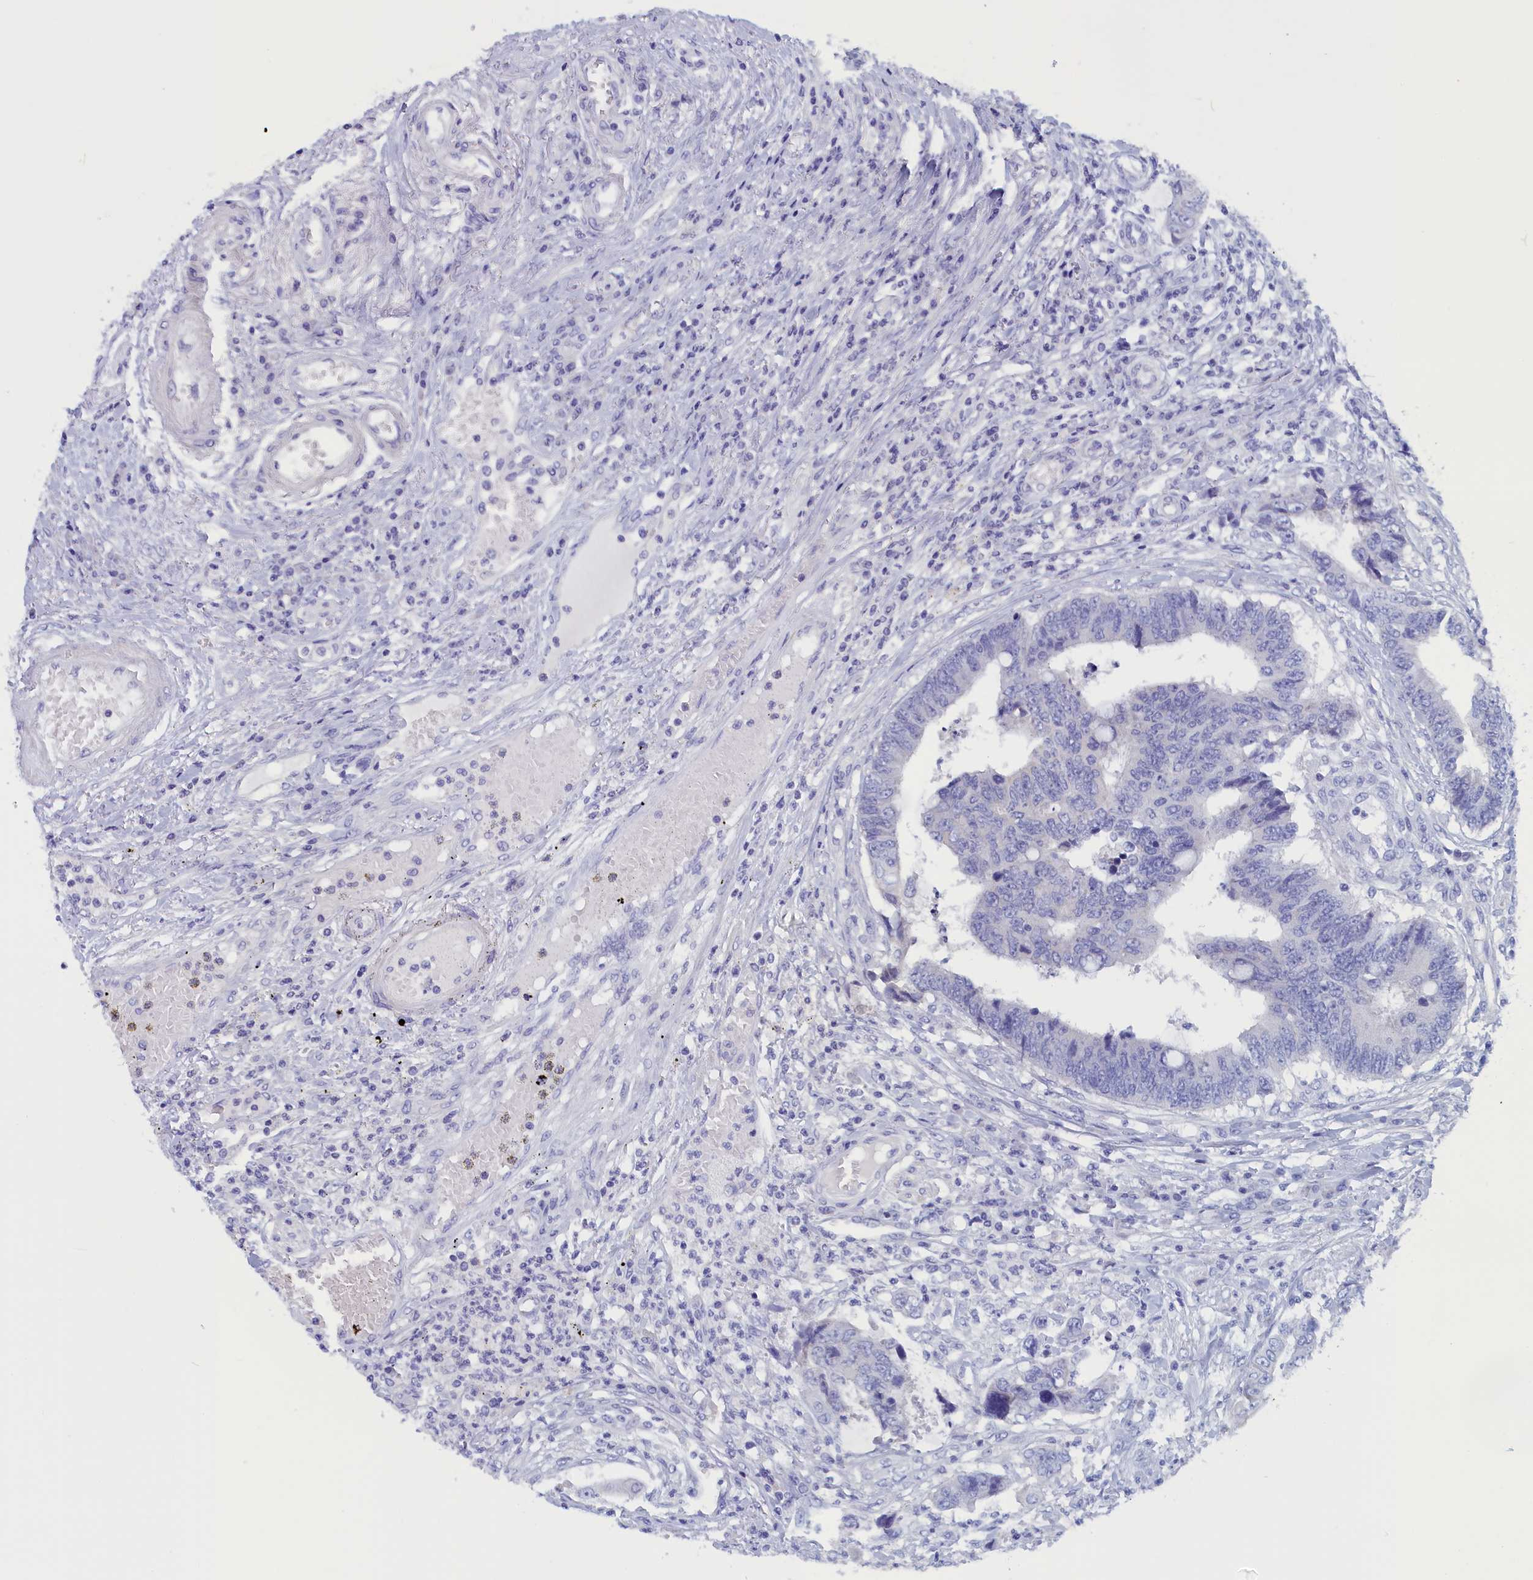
{"staining": {"intensity": "negative", "quantity": "none", "location": "none"}, "tissue": "colorectal cancer", "cell_type": "Tumor cells", "image_type": "cancer", "snomed": [{"axis": "morphology", "description": "Adenocarcinoma, NOS"}, {"axis": "topography", "description": "Rectum"}], "caption": "Adenocarcinoma (colorectal) was stained to show a protein in brown. There is no significant positivity in tumor cells.", "gene": "ANKRD2", "patient": {"sex": "male", "age": 84}}